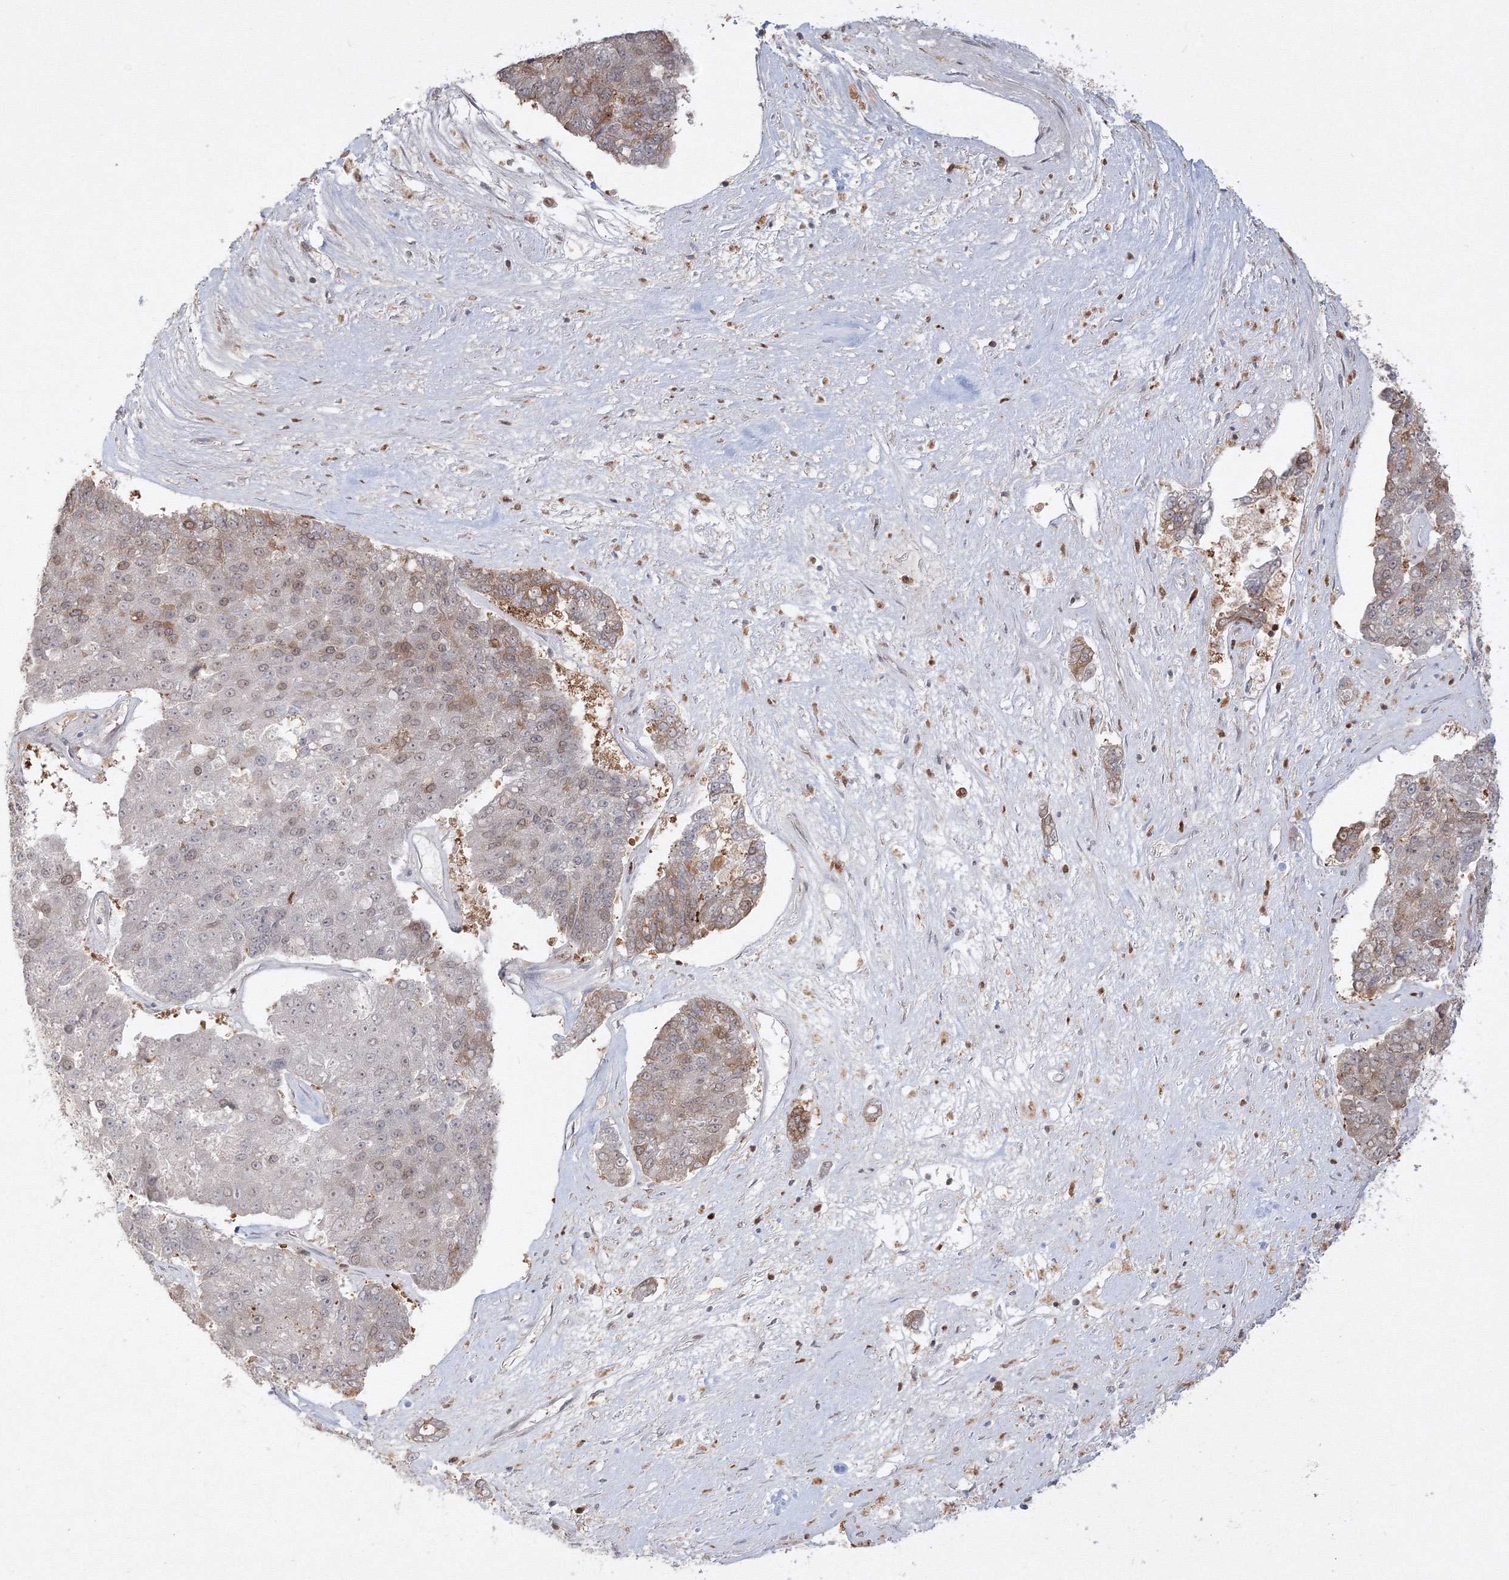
{"staining": {"intensity": "weak", "quantity": "<25%", "location": "cytoplasmic/membranous"}, "tissue": "pancreatic cancer", "cell_type": "Tumor cells", "image_type": "cancer", "snomed": [{"axis": "morphology", "description": "Adenocarcinoma, NOS"}, {"axis": "topography", "description": "Pancreas"}], "caption": "The IHC photomicrograph has no significant staining in tumor cells of pancreatic adenocarcinoma tissue. Brightfield microscopy of immunohistochemistry stained with DAB (3,3'-diaminobenzidine) (brown) and hematoxylin (blue), captured at high magnification.", "gene": "TMEM50B", "patient": {"sex": "male", "age": 50}}